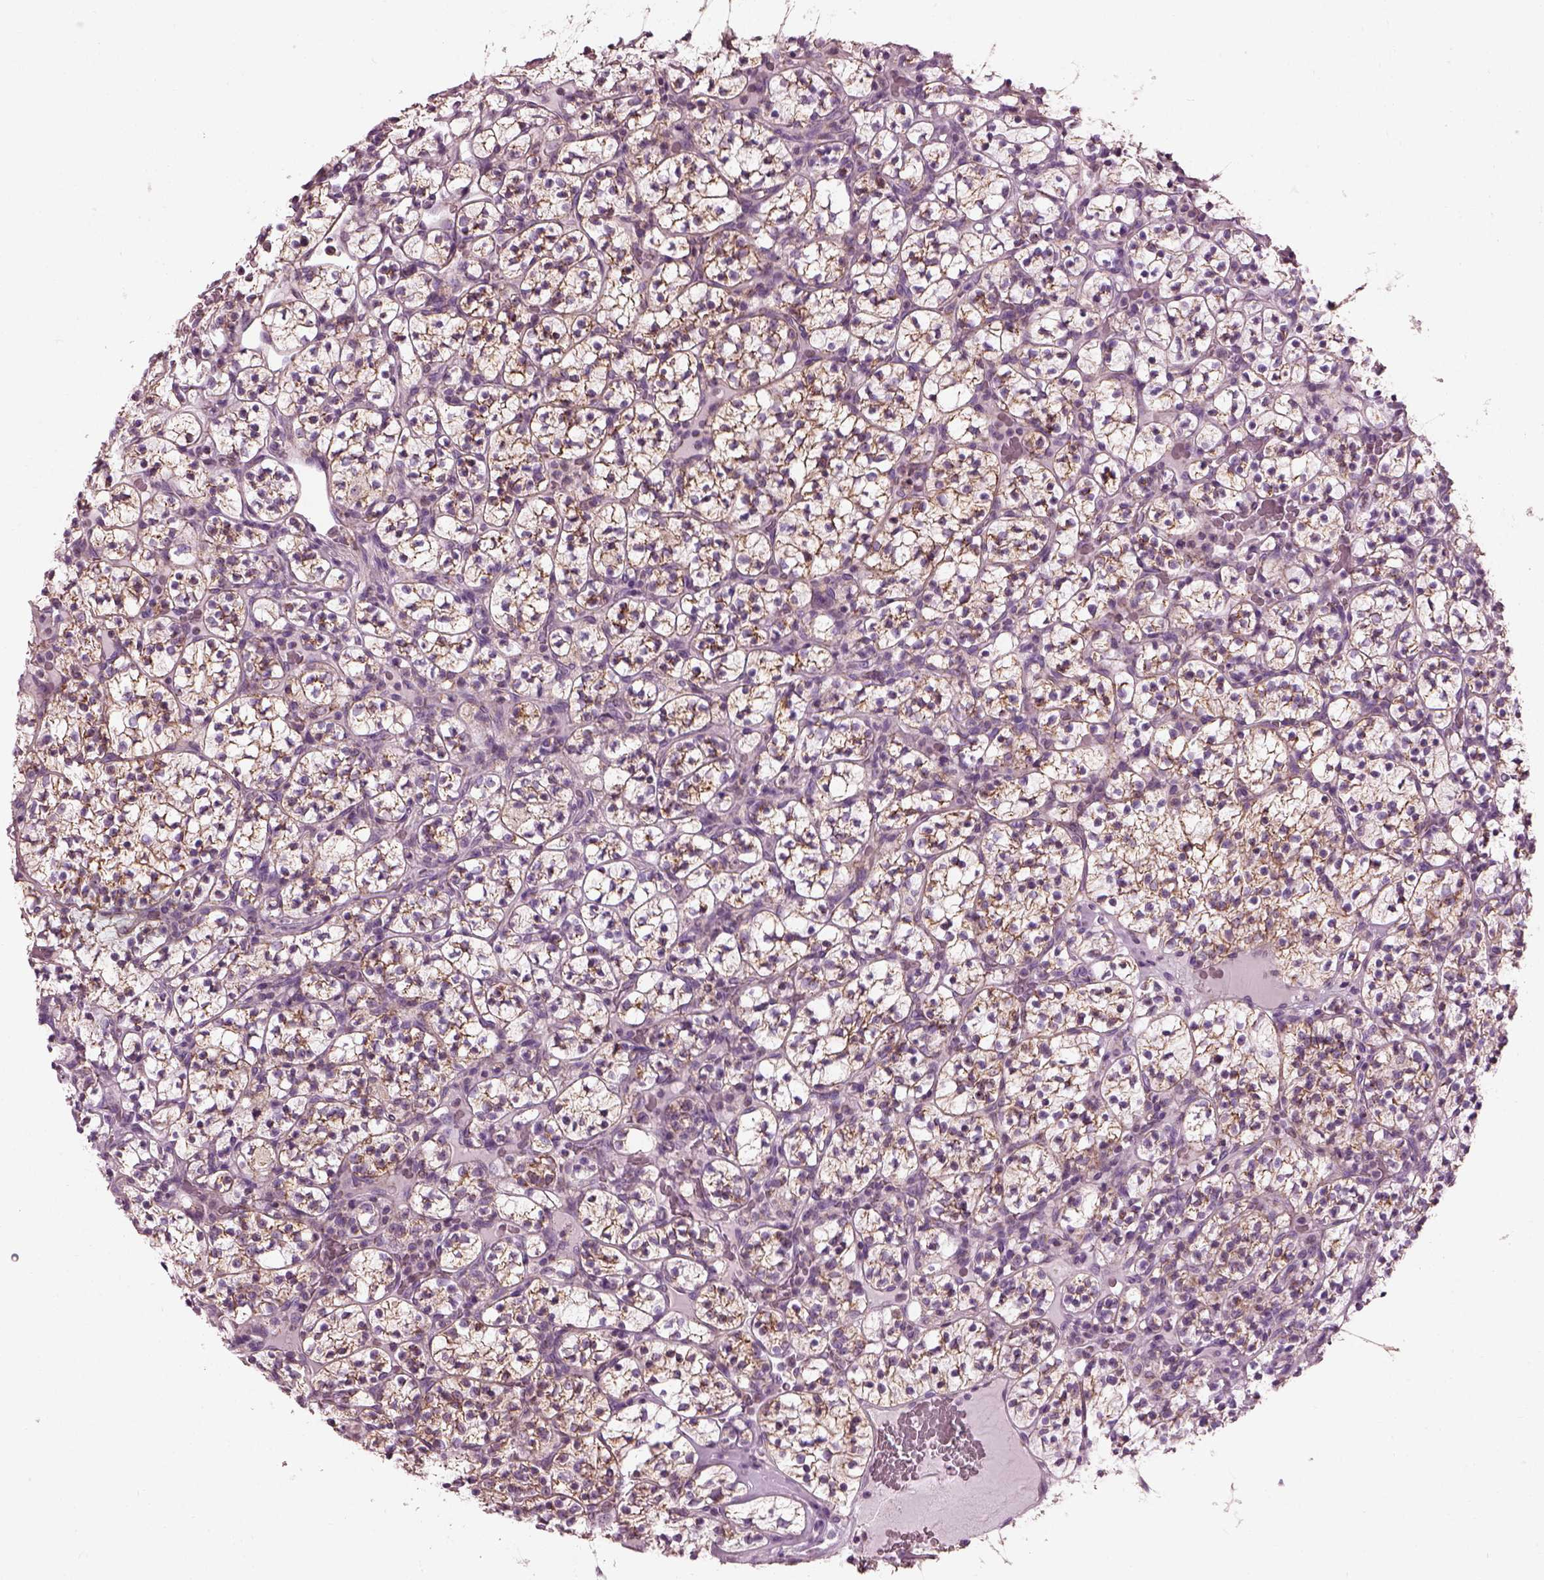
{"staining": {"intensity": "moderate", "quantity": ">75%", "location": "cytoplasmic/membranous"}, "tissue": "renal cancer", "cell_type": "Tumor cells", "image_type": "cancer", "snomed": [{"axis": "morphology", "description": "Adenocarcinoma, NOS"}, {"axis": "topography", "description": "Kidney"}], "caption": "Moderate cytoplasmic/membranous staining is appreciated in approximately >75% of tumor cells in renal adenocarcinoma.", "gene": "ATP5MF", "patient": {"sex": "female", "age": 89}}